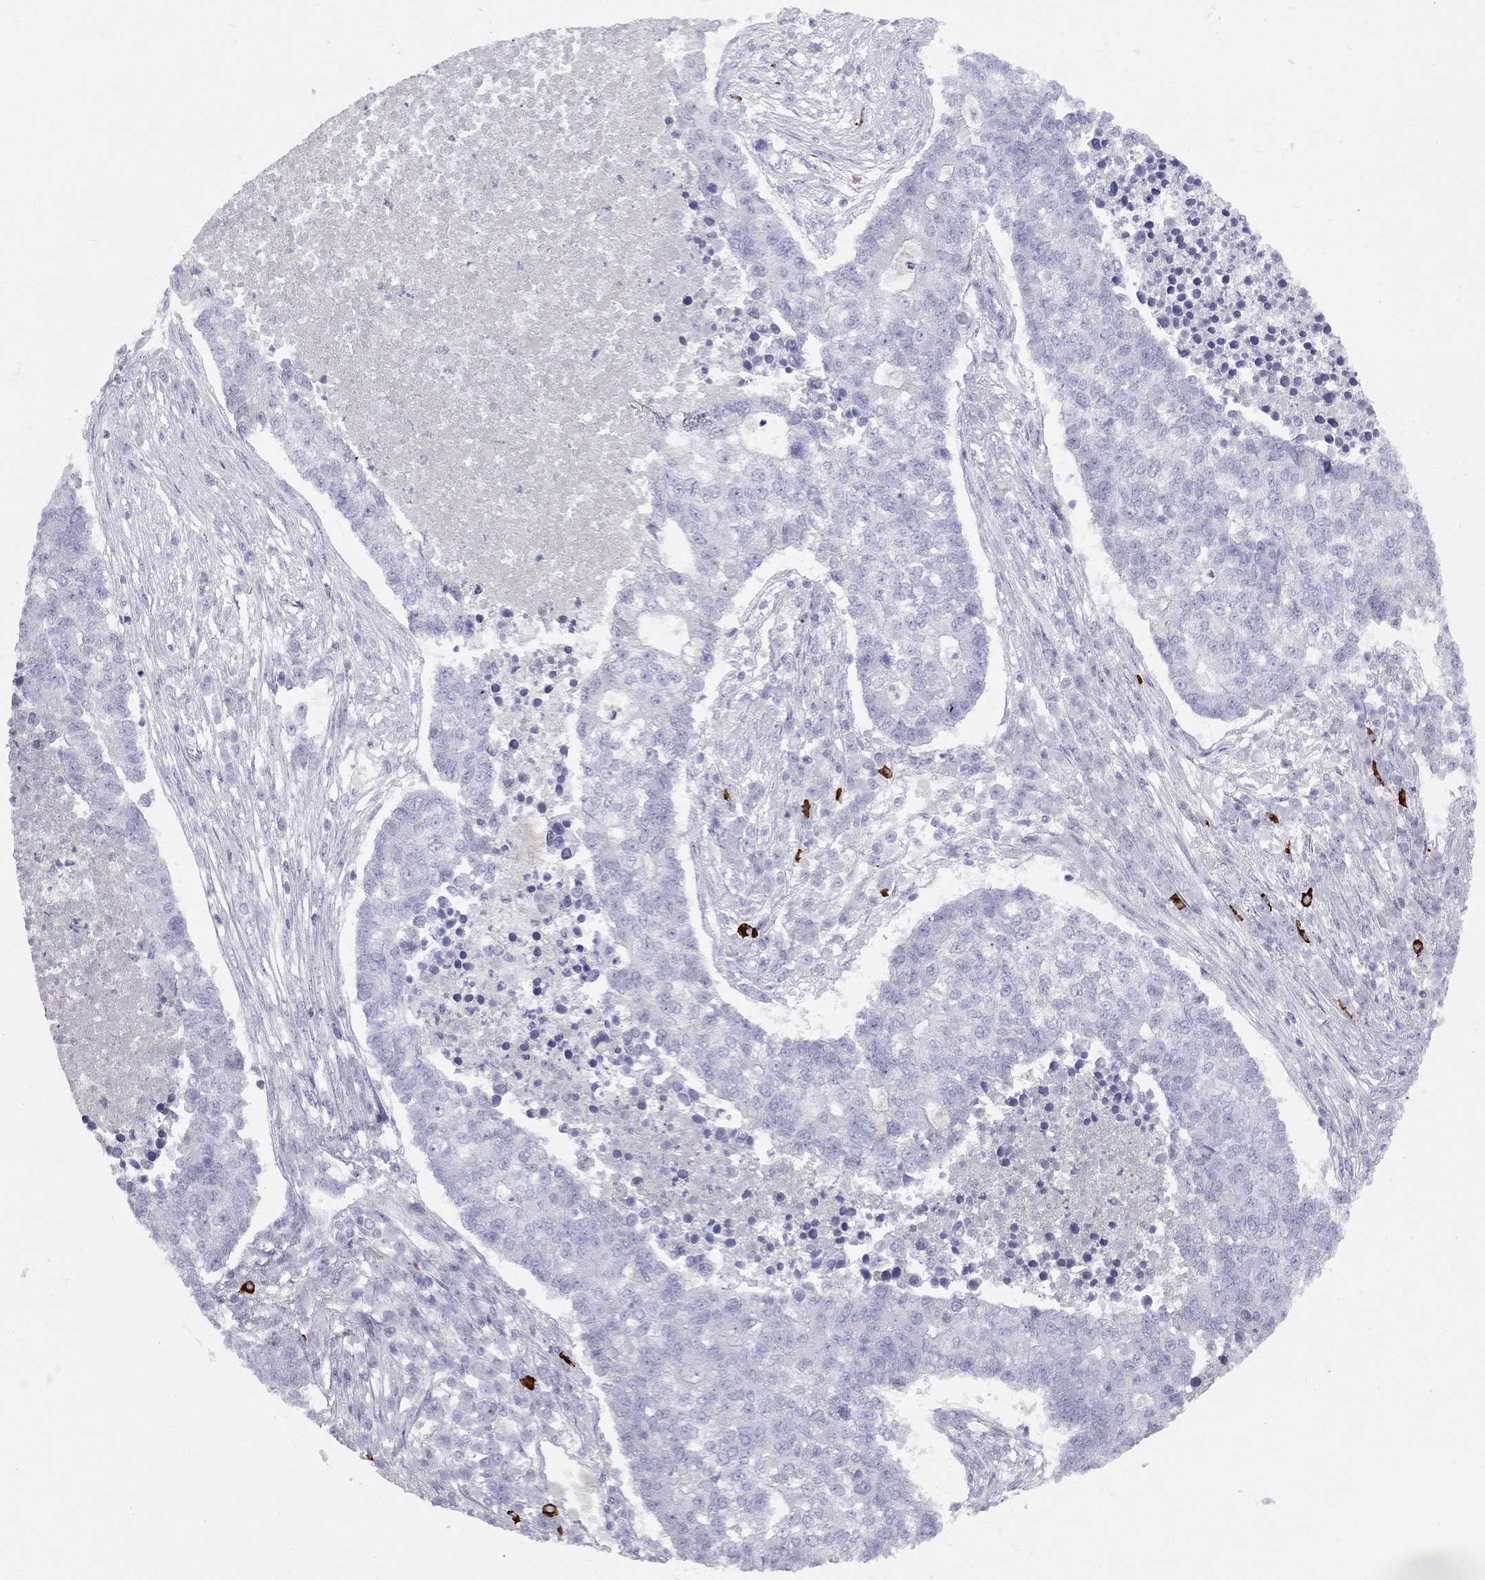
{"staining": {"intensity": "negative", "quantity": "none", "location": "none"}, "tissue": "lung cancer", "cell_type": "Tumor cells", "image_type": "cancer", "snomed": [{"axis": "morphology", "description": "Adenocarcinoma, NOS"}, {"axis": "topography", "description": "Lung"}], "caption": "Immunohistochemistry (IHC) micrograph of lung cancer (adenocarcinoma) stained for a protein (brown), which demonstrates no positivity in tumor cells.", "gene": "KLRG1", "patient": {"sex": "male", "age": 57}}